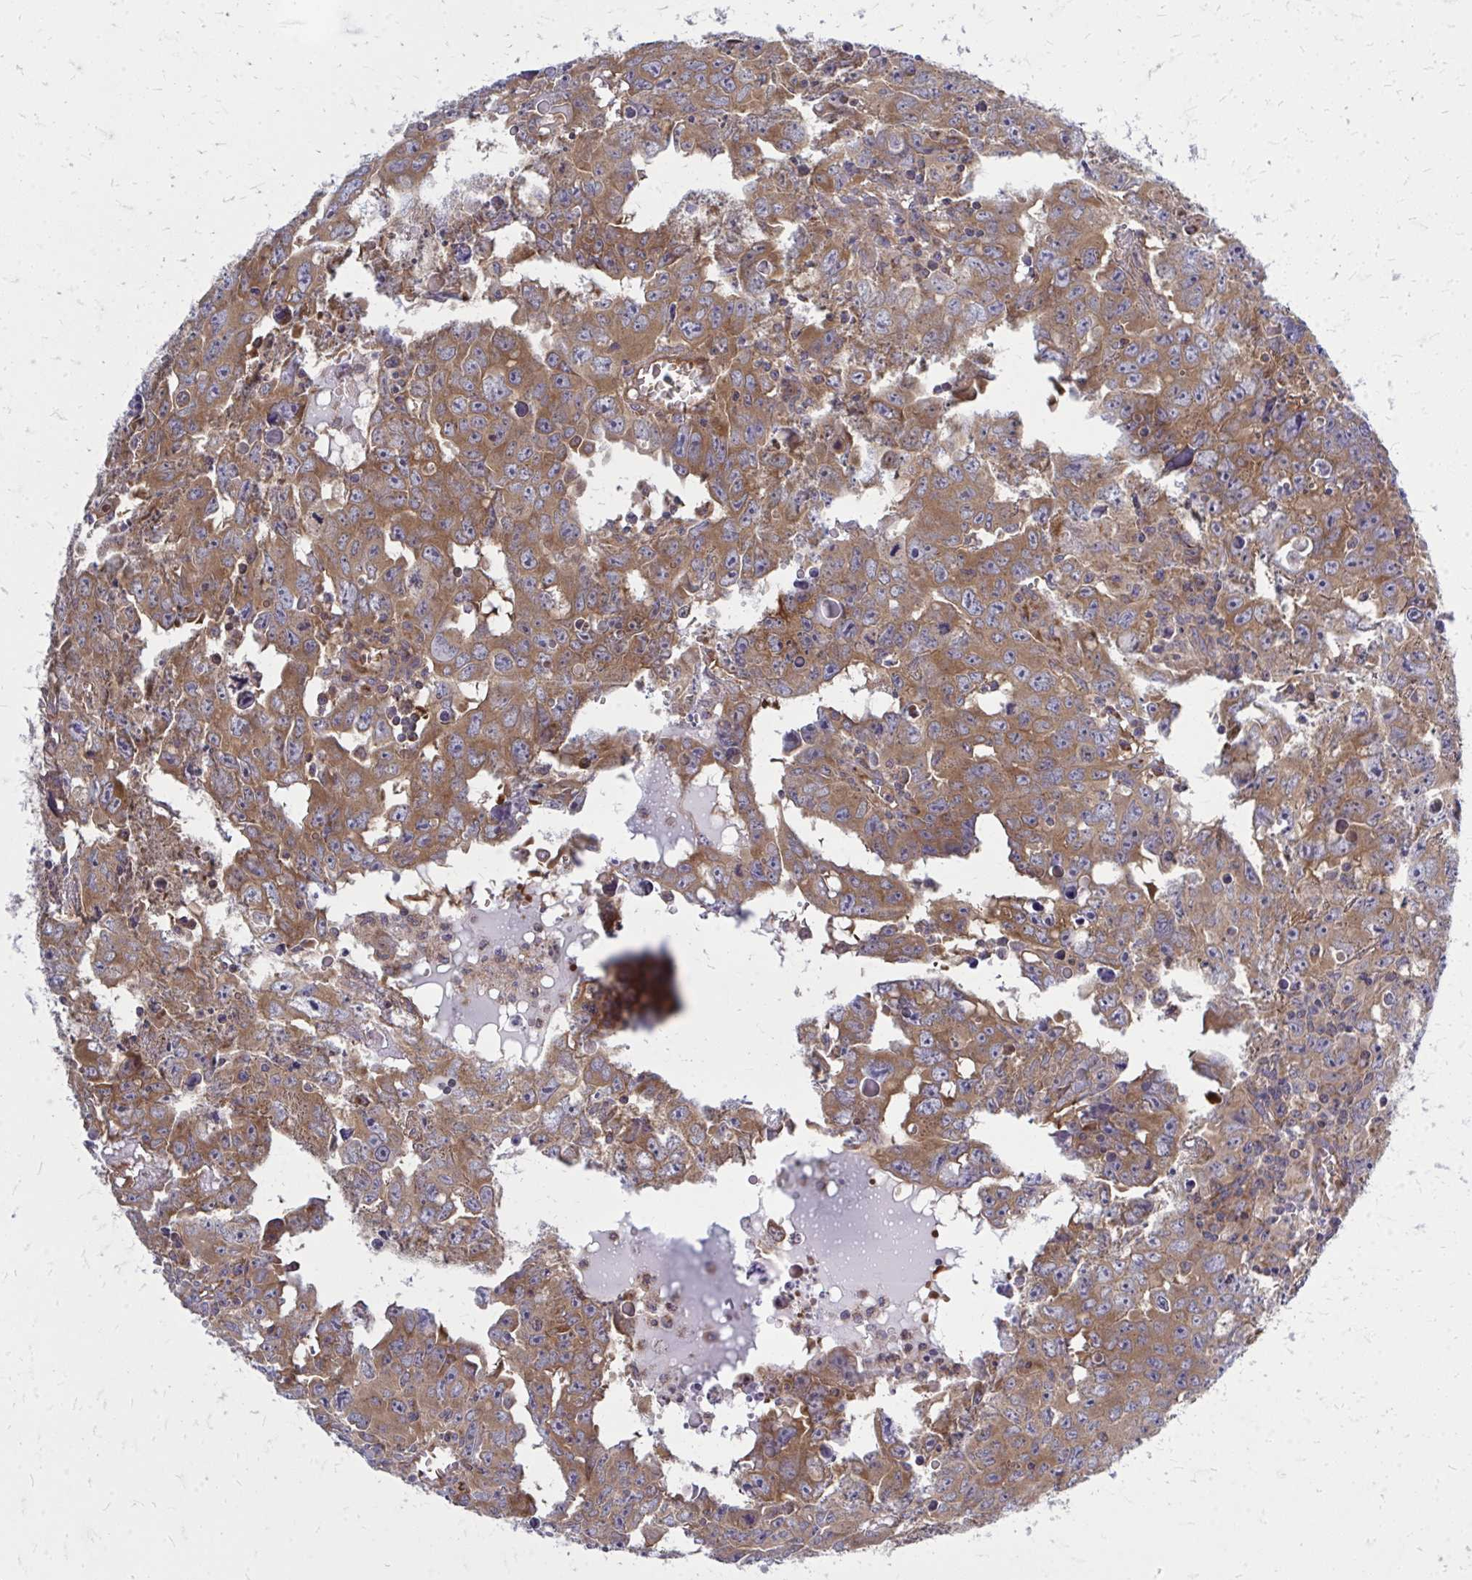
{"staining": {"intensity": "moderate", "quantity": ">75%", "location": "cytoplasmic/membranous"}, "tissue": "testis cancer", "cell_type": "Tumor cells", "image_type": "cancer", "snomed": [{"axis": "morphology", "description": "Carcinoma, Embryonal, NOS"}, {"axis": "topography", "description": "Testis"}], "caption": "Human testis cancer stained with a brown dye reveals moderate cytoplasmic/membranous positive expression in about >75% of tumor cells.", "gene": "PDK4", "patient": {"sex": "male", "age": 22}}